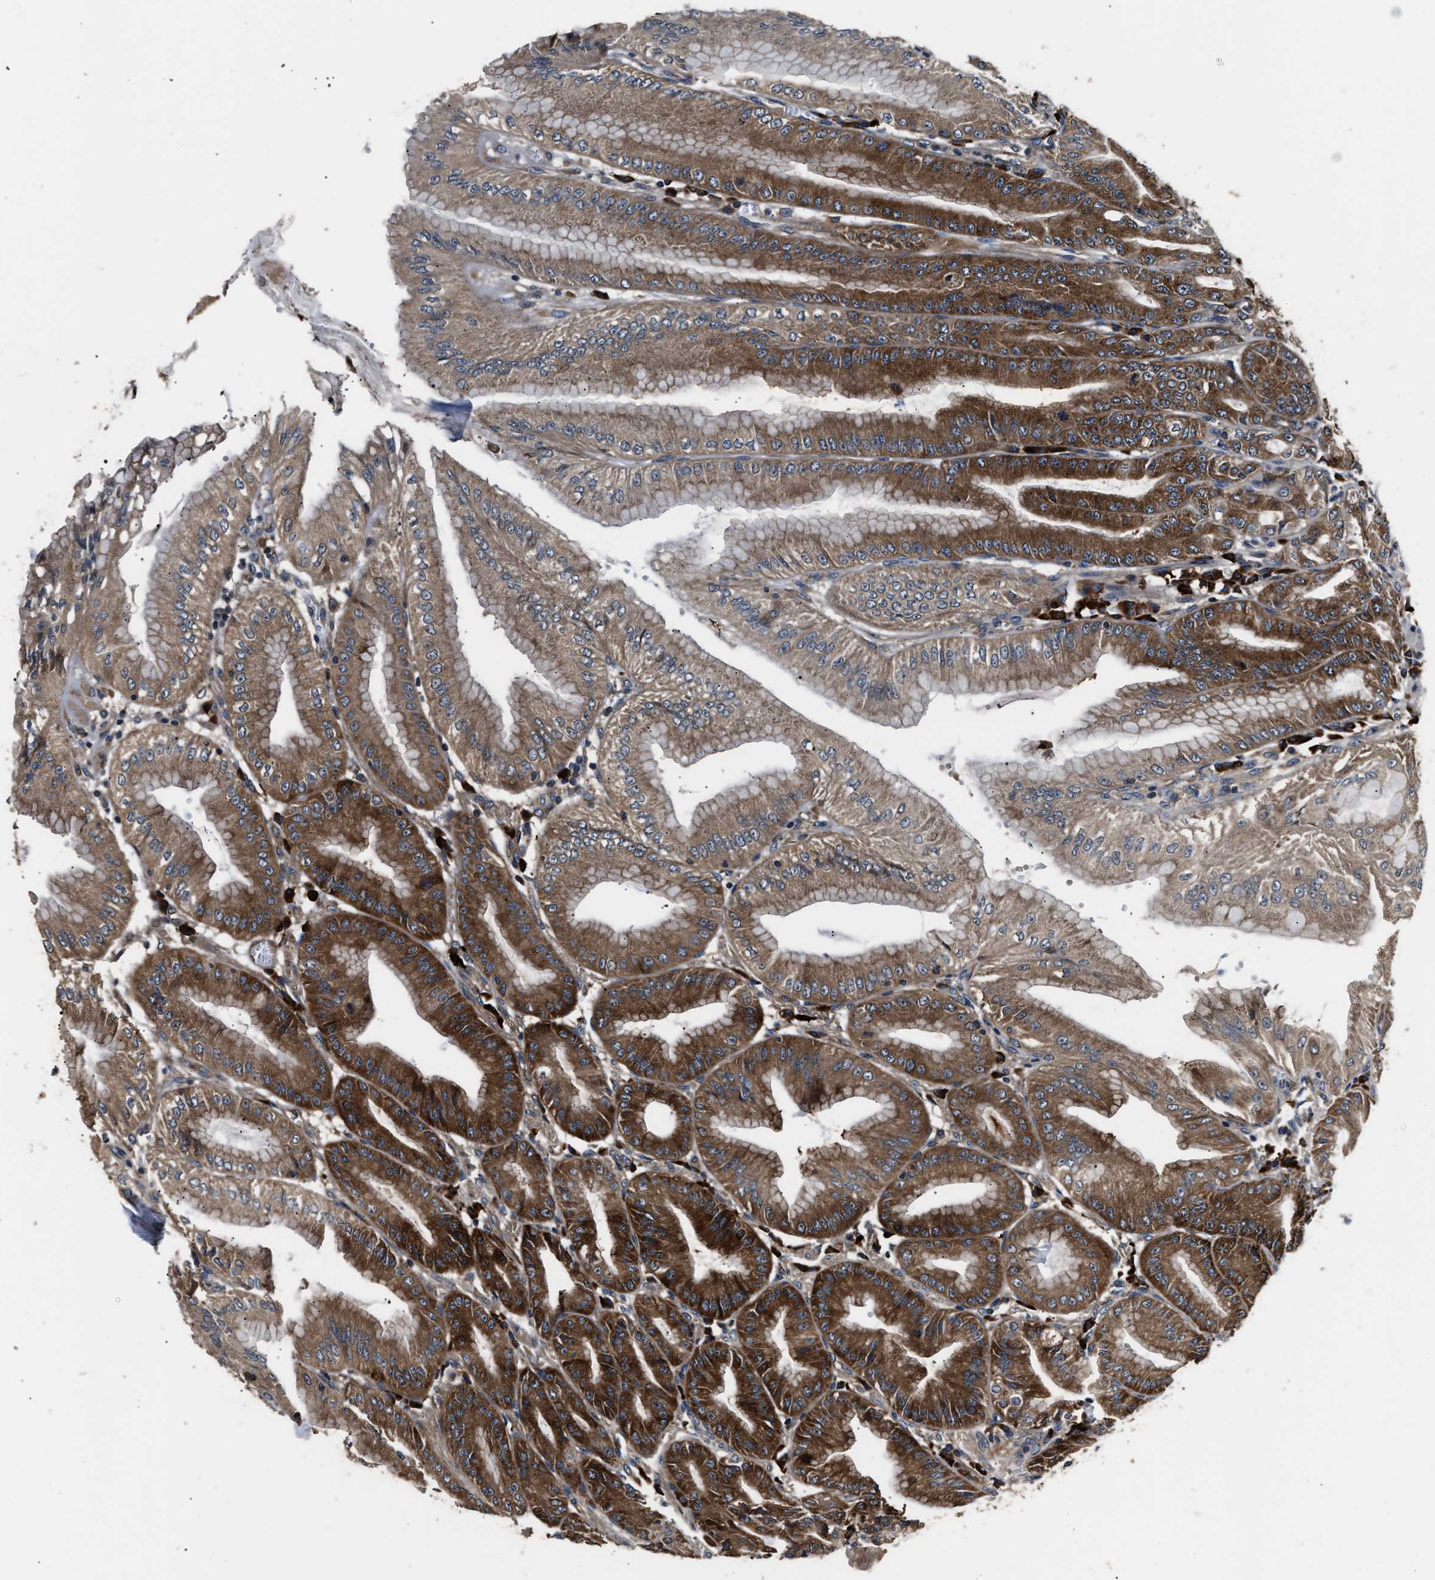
{"staining": {"intensity": "strong", "quantity": ">75%", "location": "cytoplasmic/membranous"}, "tissue": "stomach", "cell_type": "Glandular cells", "image_type": "normal", "snomed": [{"axis": "morphology", "description": "Normal tissue, NOS"}, {"axis": "topography", "description": "Stomach, lower"}], "caption": "Normal stomach displays strong cytoplasmic/membranous staining in about >75% of glandular cells Nuclei are stained in blue..", "gene": "IMPDH2", "patient": {"sex": "male", "age": 71}}